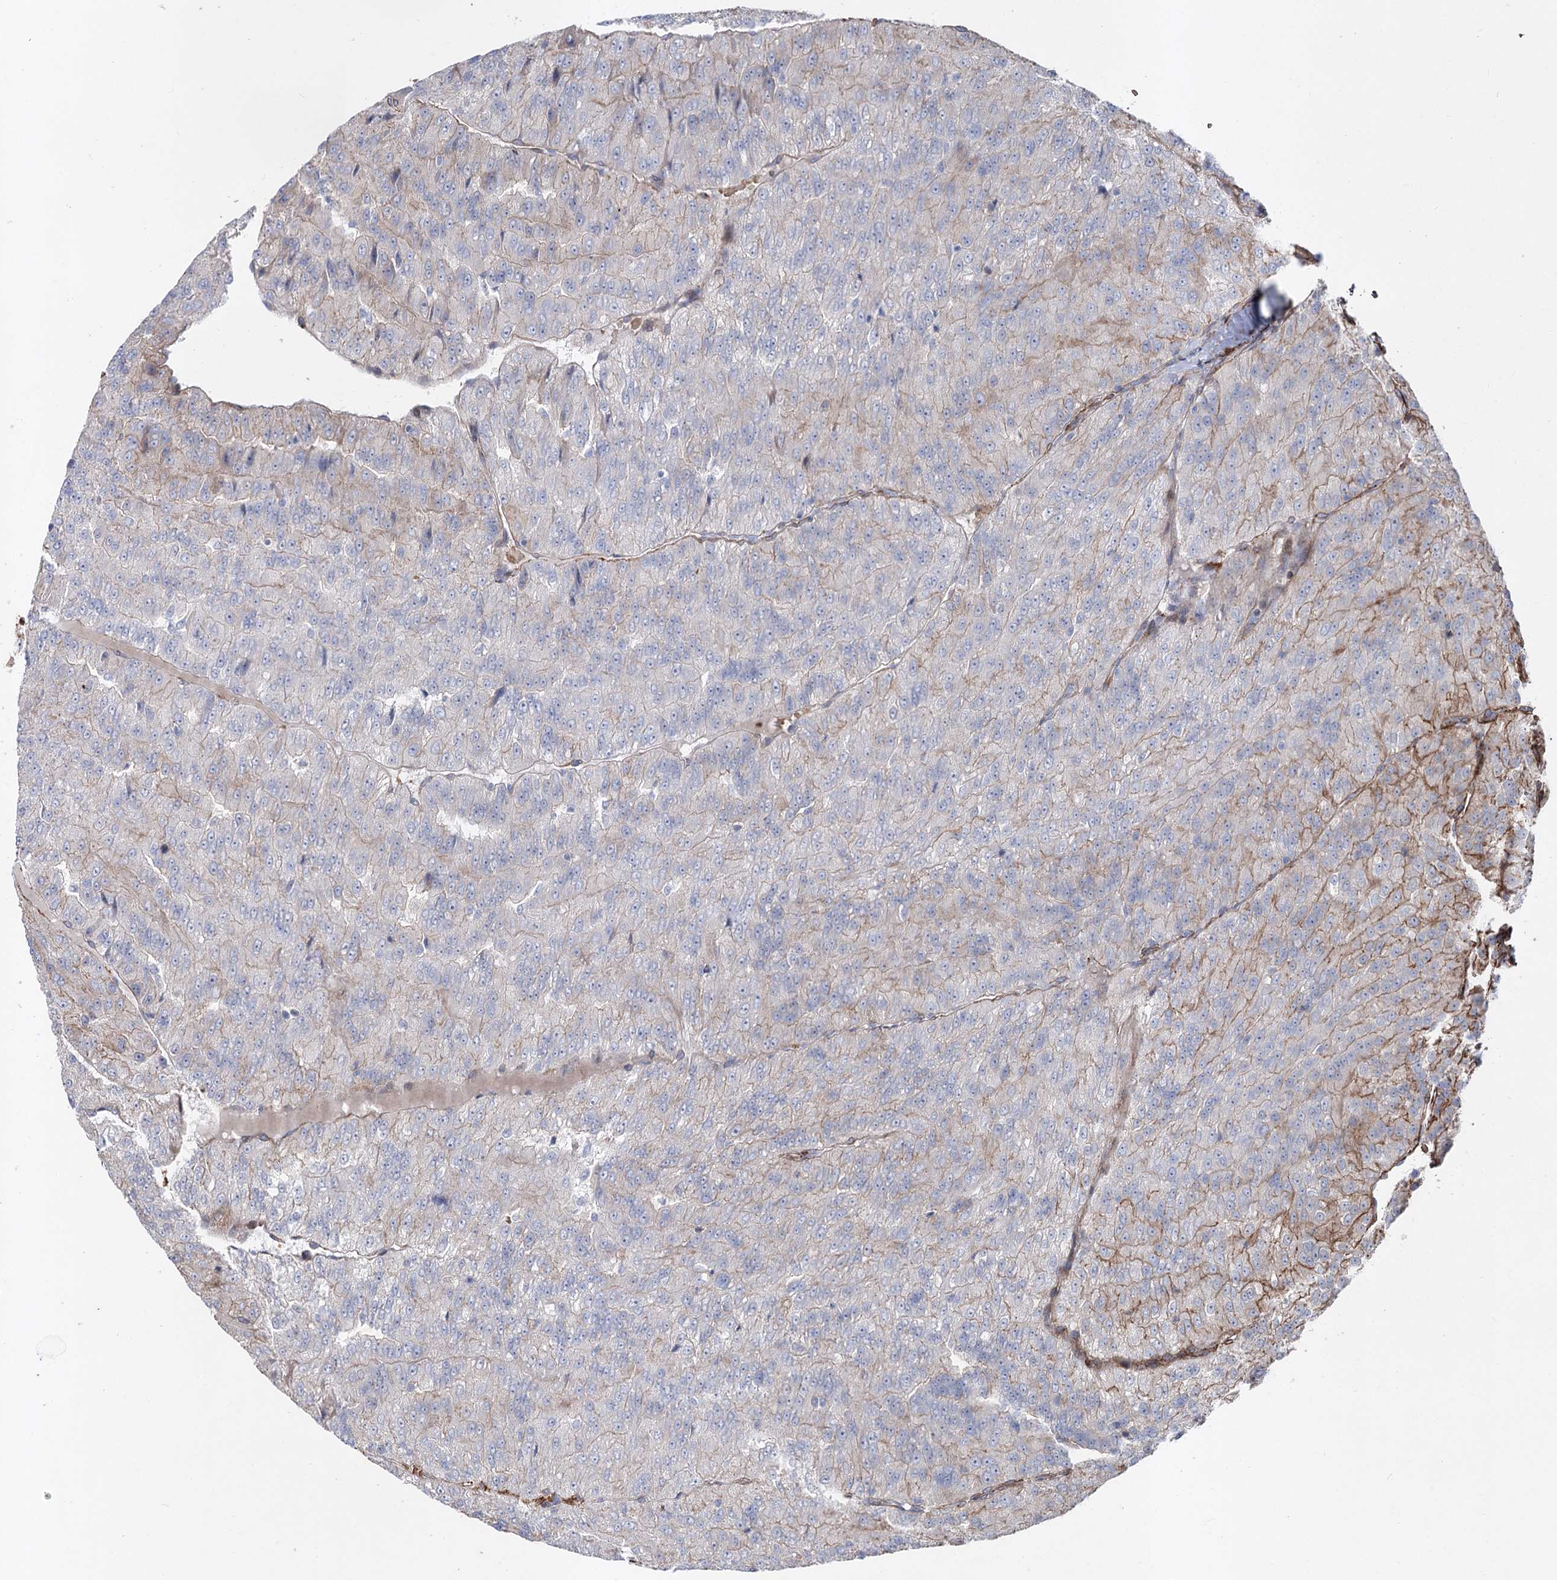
{"staining": {"intensity": "moderate", "quantity": "<25%", "location": "cytoplasmic/membranous"}, "tissue": "renal cancer", "cell_type": "Tumor cells", "image_type": "cancer", "snomed": [{"axis": "morphology", "description": "Adenocarcinoma, NOS"}, {"axis": "topography", "description": "Kidney"}], "caption": "Protein staining demonstrates moderate cytoplasmic/membranous positivity in approximately <25% of tumor cells in adenocarcinoma (renal). The staining was performed using DAB (3,3'-diaminobenzidine) to visualize the protein expression in brown, while the nuclei were stained in blue with hematoxylin (Magnification: 20x).", "gene": "ARHGAP20", "patient": {"sex": "female", "age": 63}}